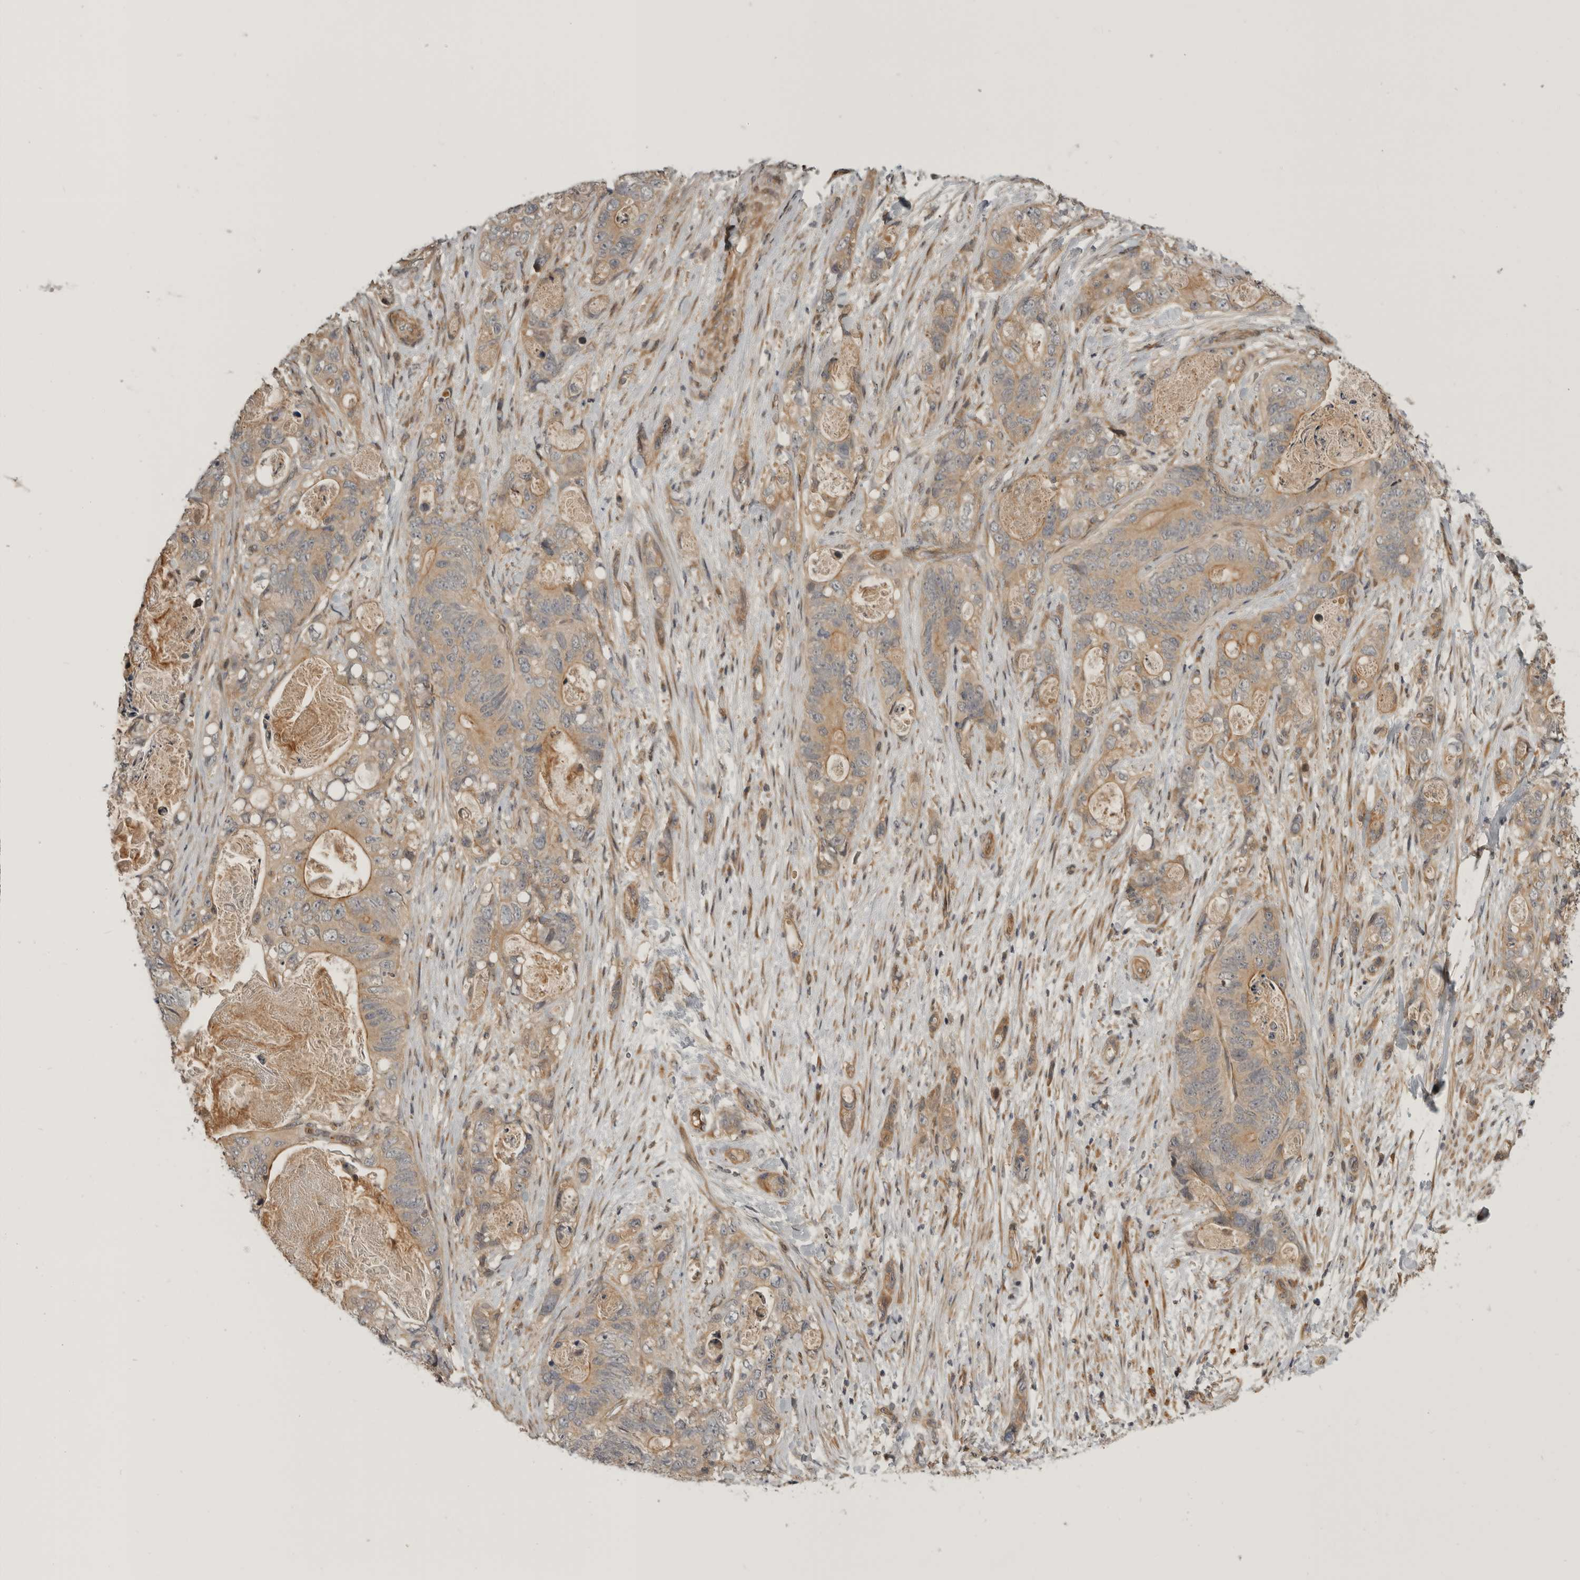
{"staining": {"intensity": "weak", "quantity": ">75%", "location": "cytoplasmic/membranous"}, "tissue": "stomach cancer", "cell_type": "Tumor cells", "image_type": "cancer", "snomed": [{"axis": "morphology", "description": "Normal tissue, NOS"}, {"axis": "morphology", "description": "Adenocarcinoma, NOS"}, {"axis": "topography", "description": "Stomach"}], "caption": "Weak cytoplasmic/membranous protein positivity is present in about >75% of tumor cells in stomach cancer. (Stains: DAB (3,3'-diaminobenzidine) in brown, nuclei in blue, Microscopy: brightfield microscopy at high magnification).", "gene": "CUEDC1", "patient": {"sex": "female", "age": 89}}